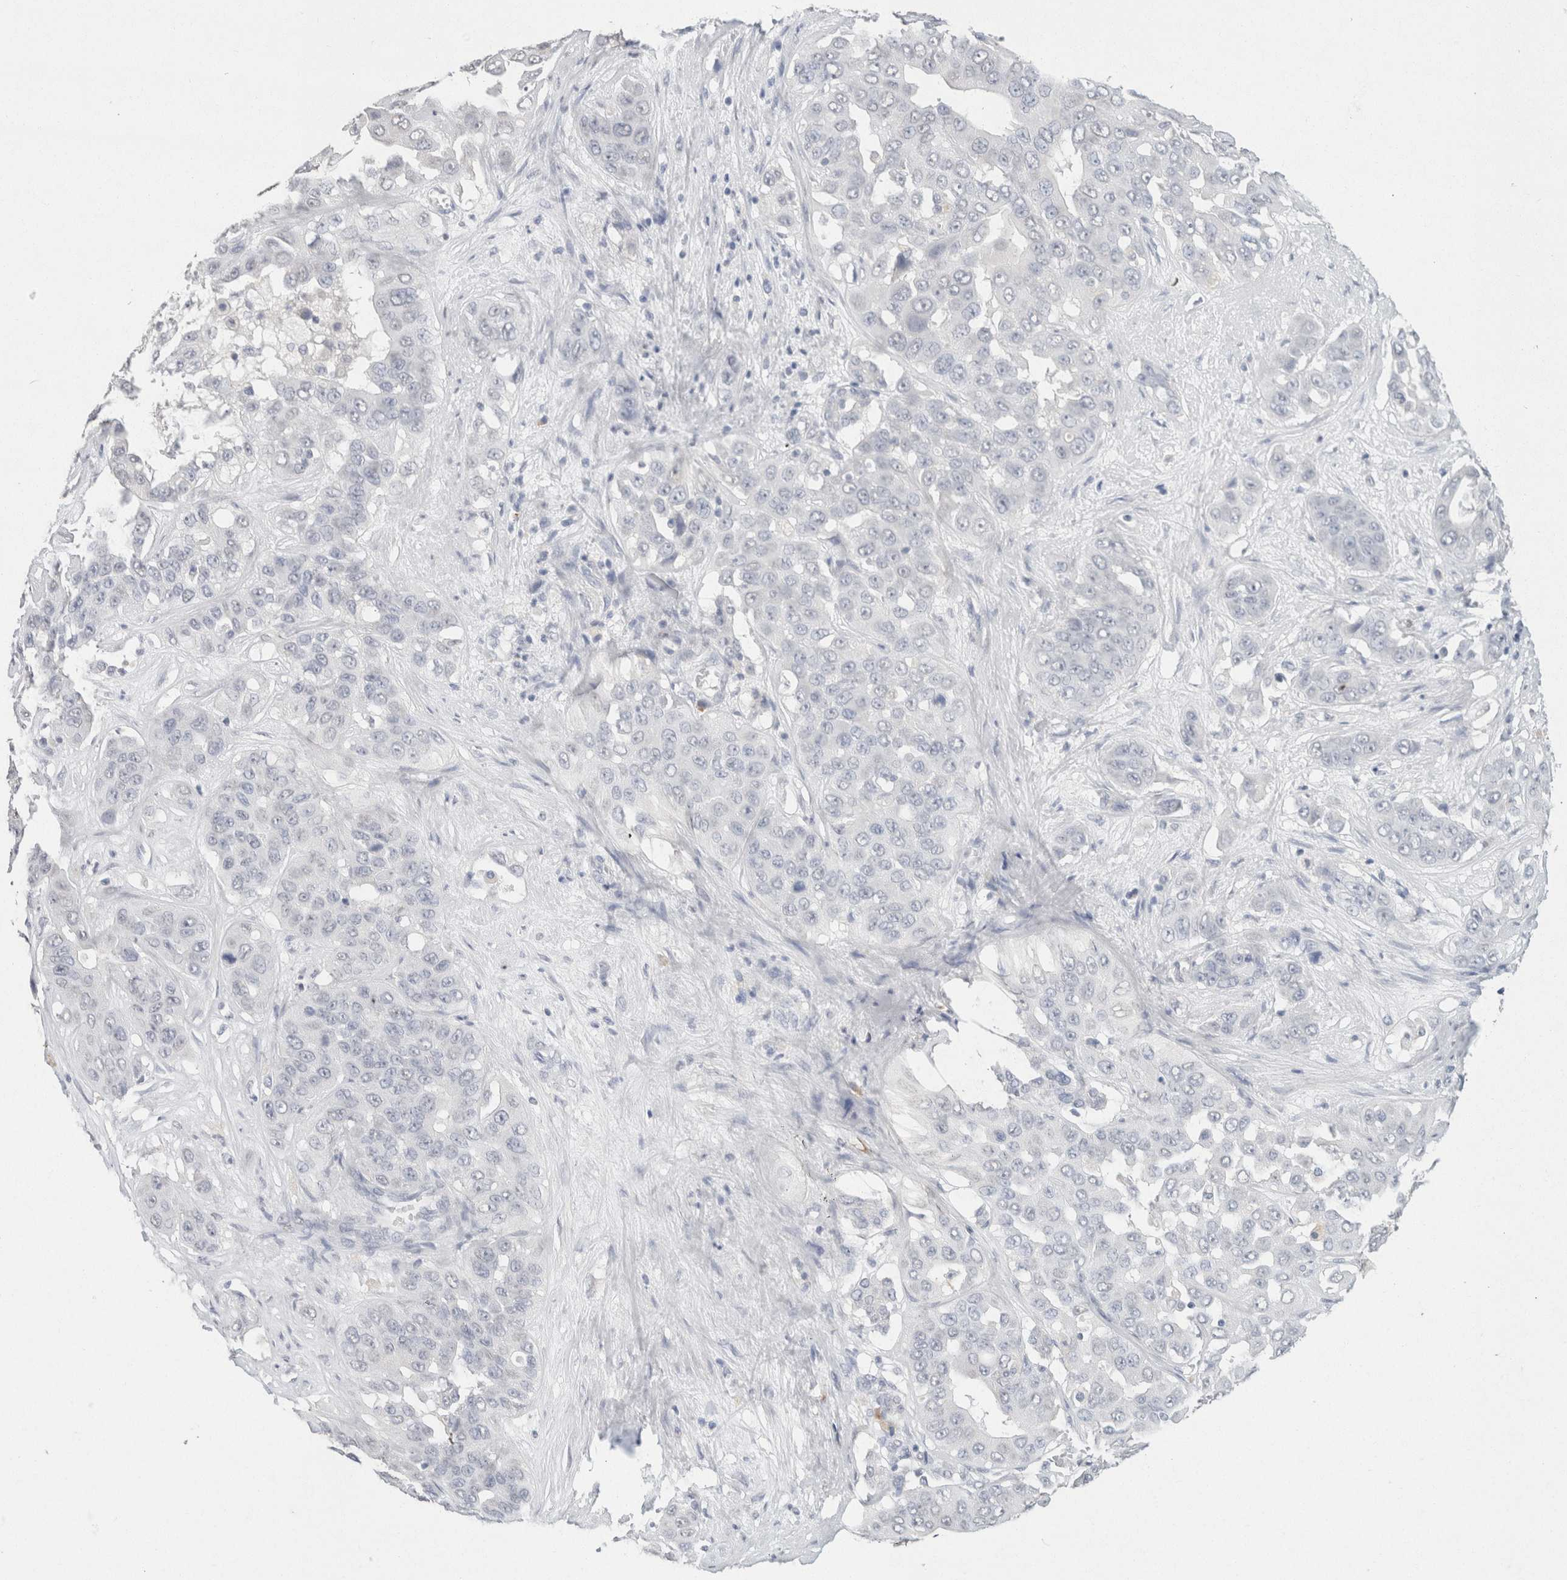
{"staining": {"intensity": "negative", "quantity": "none", "location": "none"}, "tissue": "liver cancer", "cell_type": "Tumor cells", "image_type": "cancer", "snomed": [{"axis": "morphology", "description": "Cholangiocarcinoma"}, {"axis": "topography", "description": "Liver"}], "caption": "Immunohistochemical staining of liver cholangiocarcinoma exhibits no significant positivity in tumor cells.", "gene": "CD80", "patient": {"sex": "female", "age": 52}}